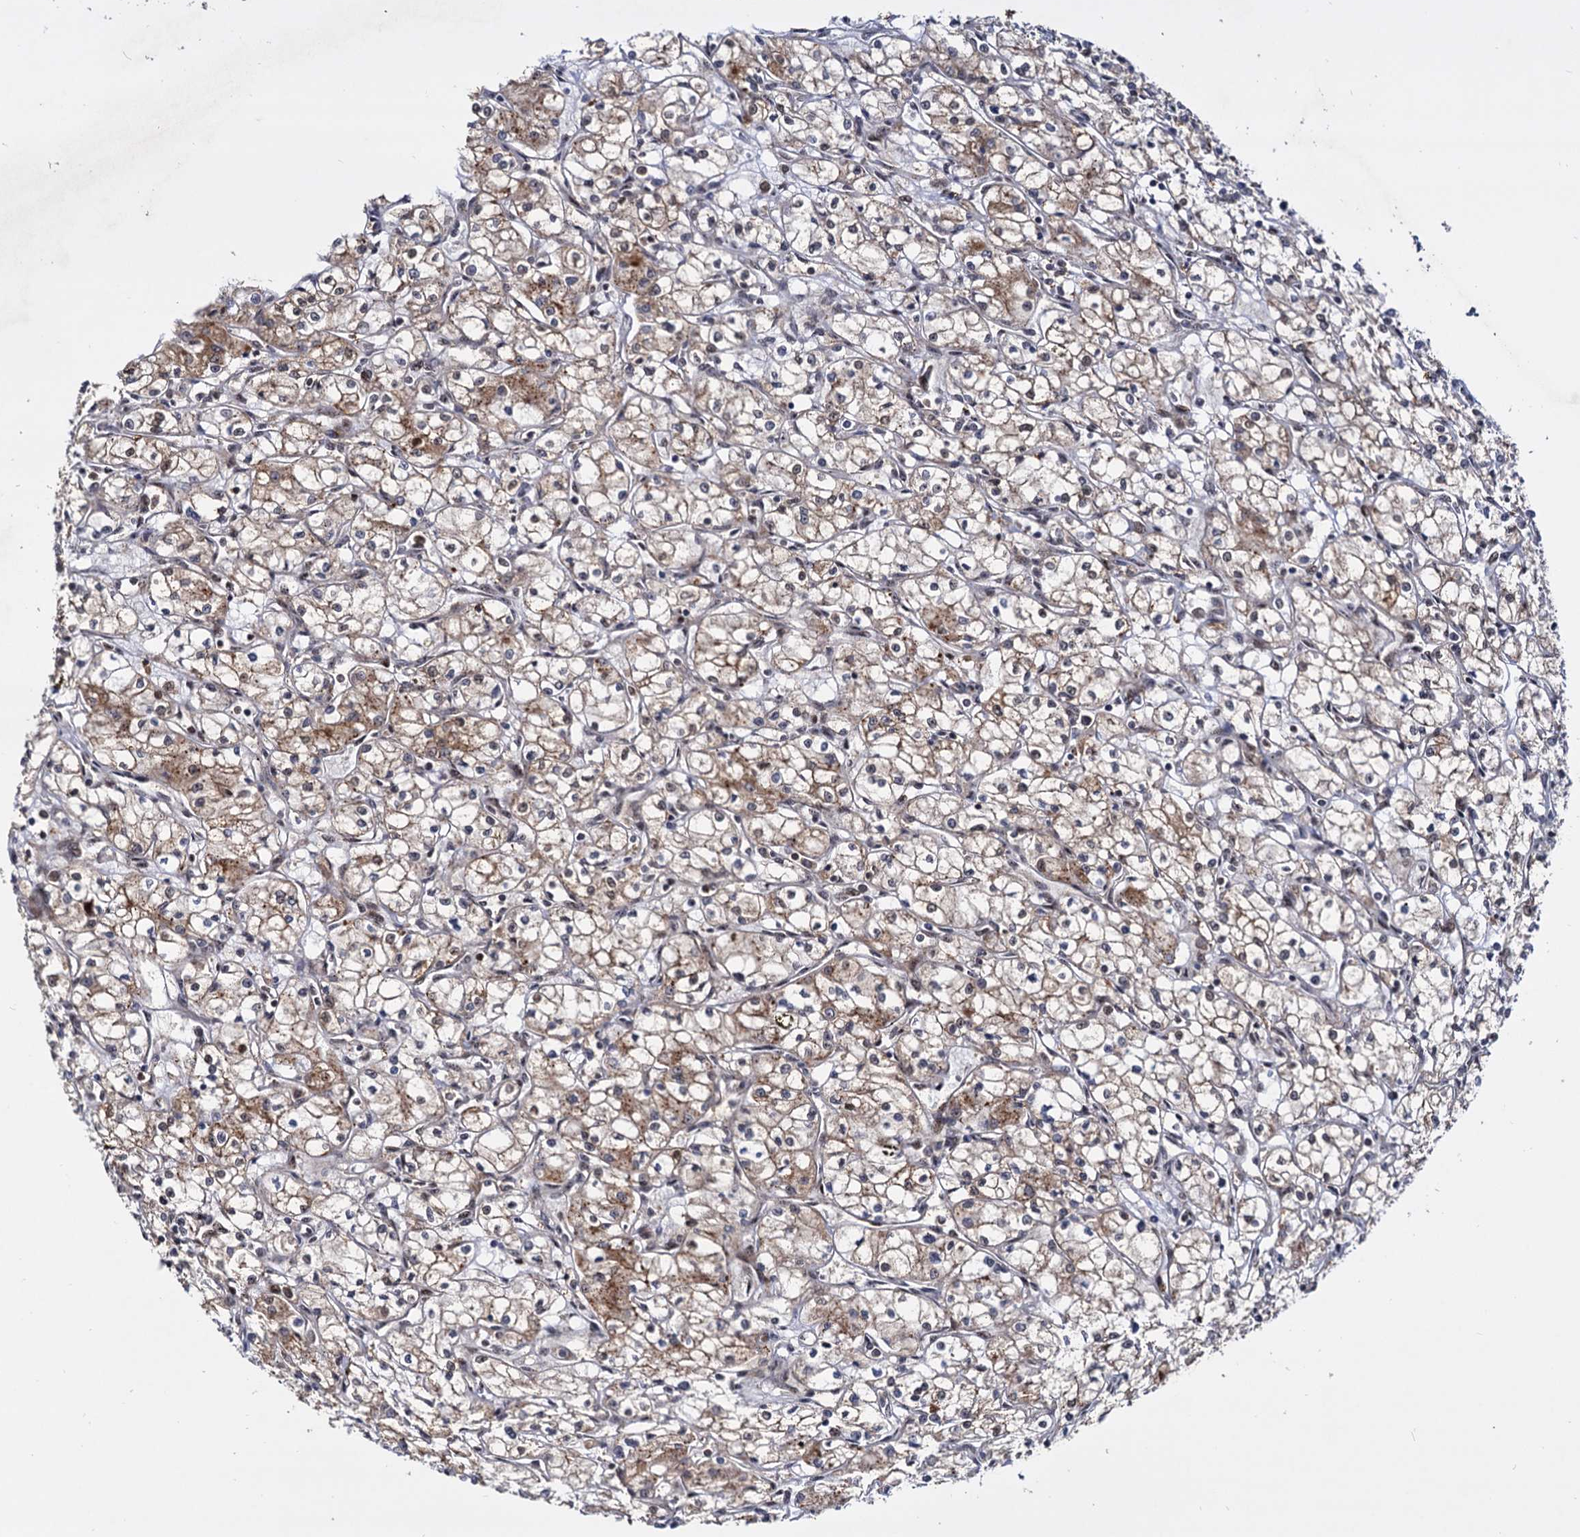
{"staining": {"intensity": "moderate", "quantity": "<25%", "location": "cytoplasmic/membranous"}, "tissue": "renal cancer", "cell_type": "Tumor cells", "image_type": "cancer", "snomed": [{"axis": "morphology", "description": "Adenocarcinoma, NOS"}, {"axis": "topography", "description": "Kidney"}], "caption": "Moderate cytoplasmic/membranous staining is appreciated in approximately <25% of tumor cells in renal adenocarcinoma.", "gene": "PIGB", "patient": {"sex": "male", "age": 59}}